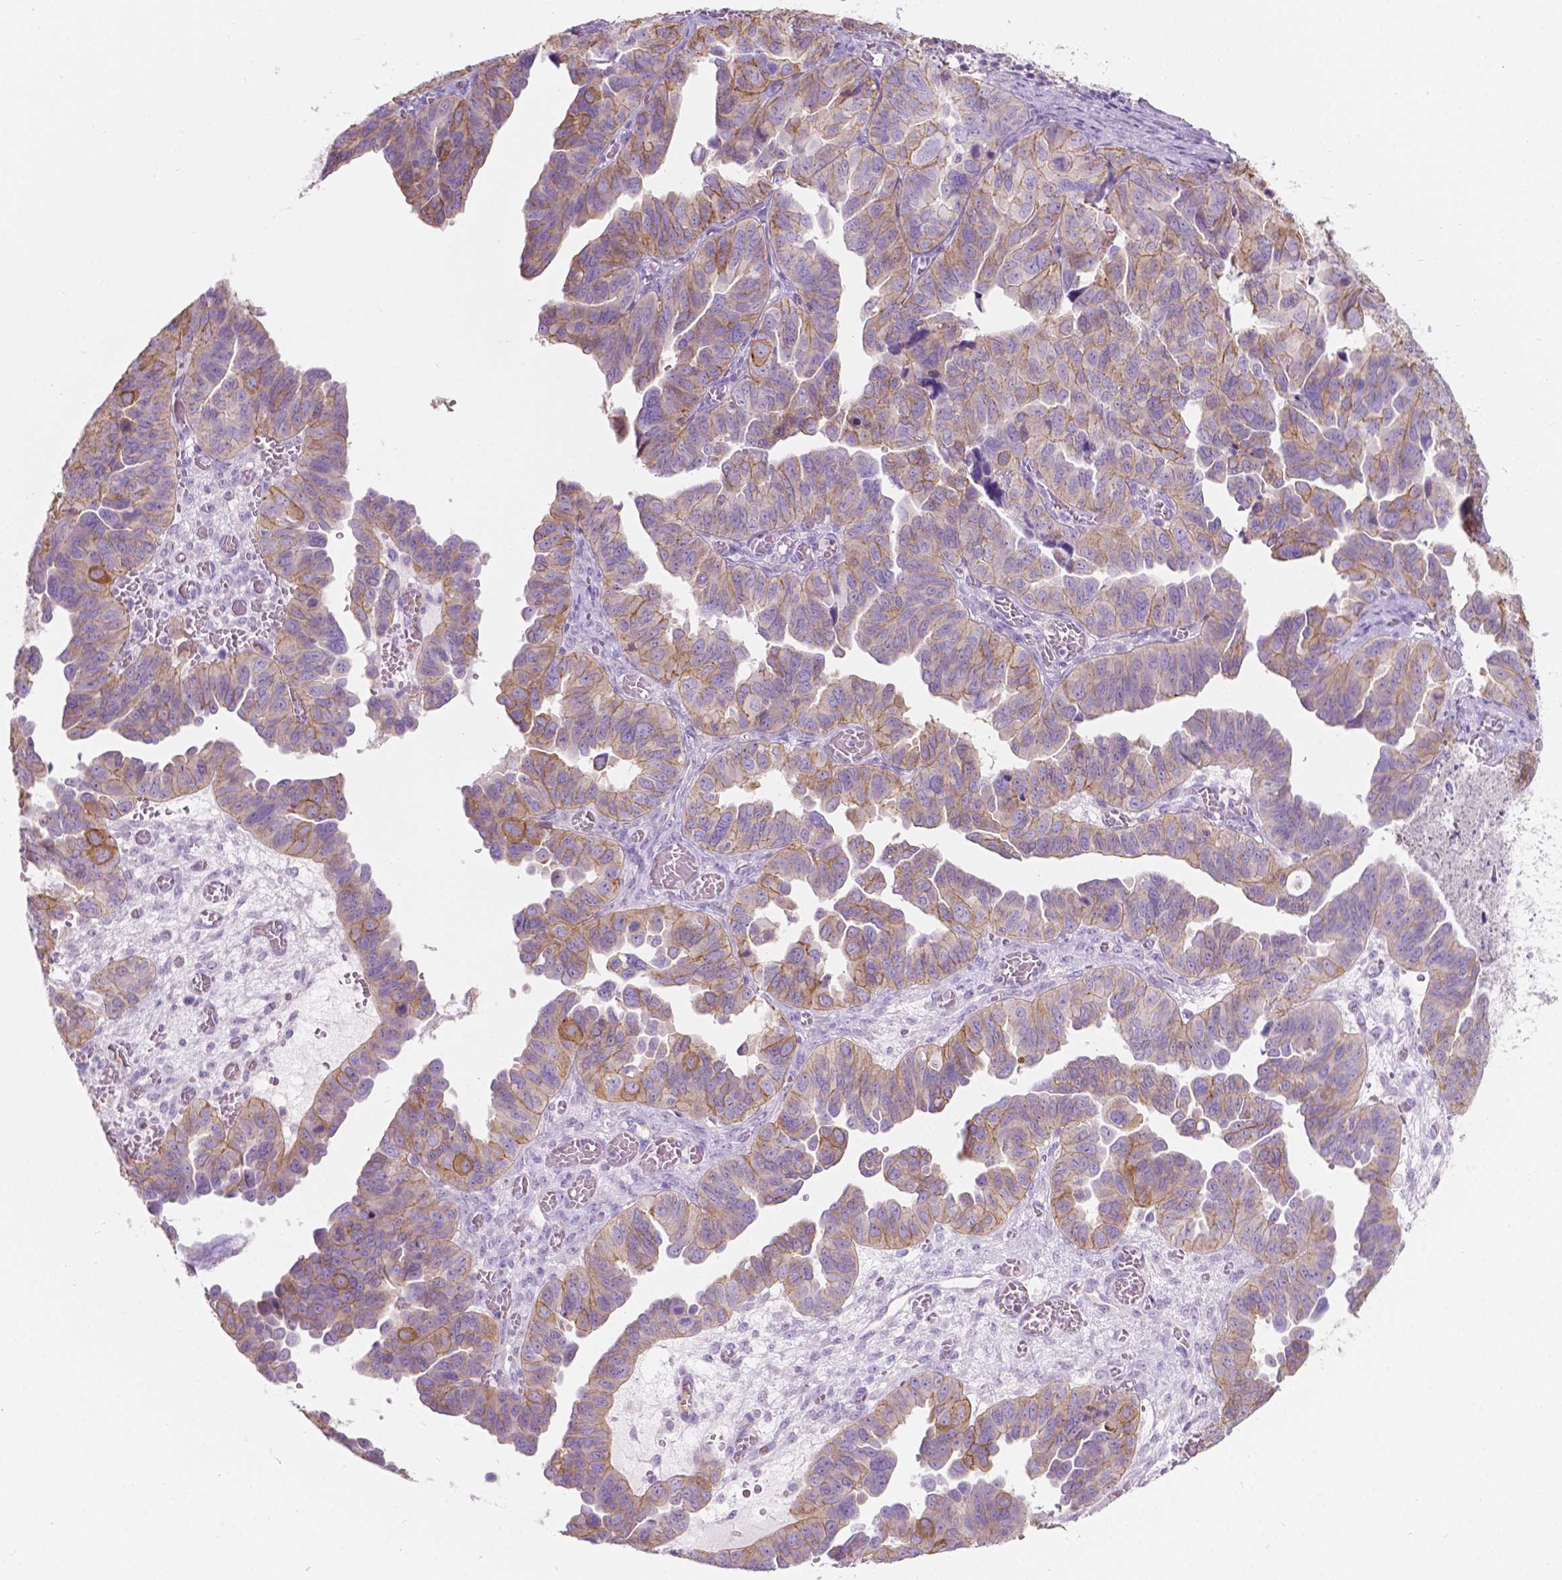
{"staining": {"intensity": "moderate", "quantity": "<25%", "location": "cytoplasmic/membranous"}, "tissue": "ovarian cancer", "cell_type": "Tumor cells", "image_type": "cancer", "snomed": [{"axis": "morphology", "description": "Cystadenocarcinoma, serous, NOS"}, {"axis": "topography", "description": "Ovary"}], "caption": "Human ovarian cancer stained with a protein marker exhibits moderate staining in tumor cells.", "gene": "NOS1AP", "patient": {"sex": "female", "age": 64}}